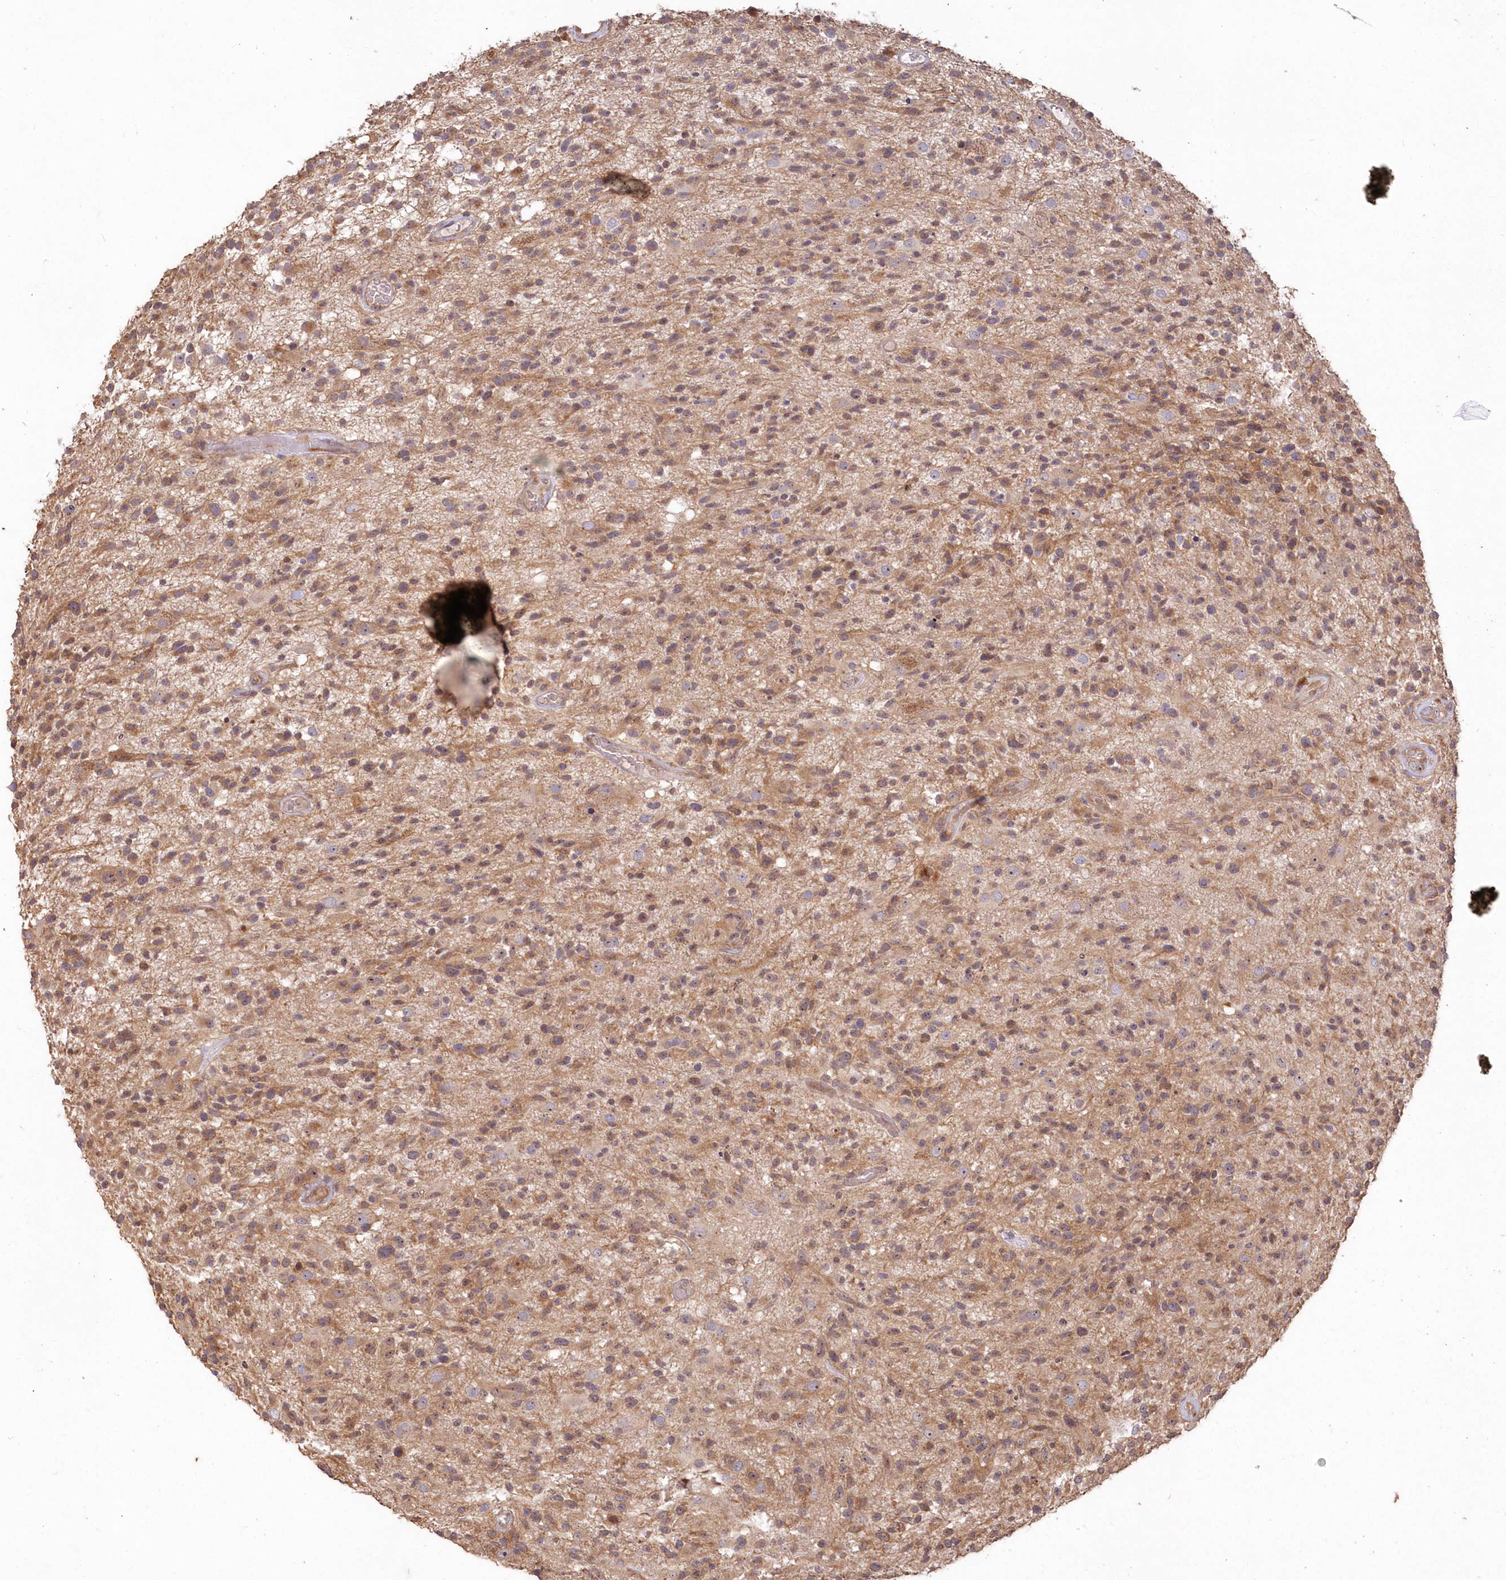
{"staining": {"intensity": "moderate", "quantity": "25%-75%", "location": "cytoplasmic/membranous"}, "tissue": "glioma", "cell_type": "Tumor cells", "image_type": "cancer", "snomed": [{"axis": "morphology", "description": "Glioma, malignant, High grade"}, {"axis": "morphology", "description": "Glioblastoma, NOS"}, {"axis": "topography", "description": "Brain"}], "caption": "Glioma was stained to show a protein in brown. There is medium levels of moderate cytoplasmic/membranous staining in approximately 25%-75% of tumor cells.", "gene": "TBCA", "patient": {"sex": "male", "age": 60}}